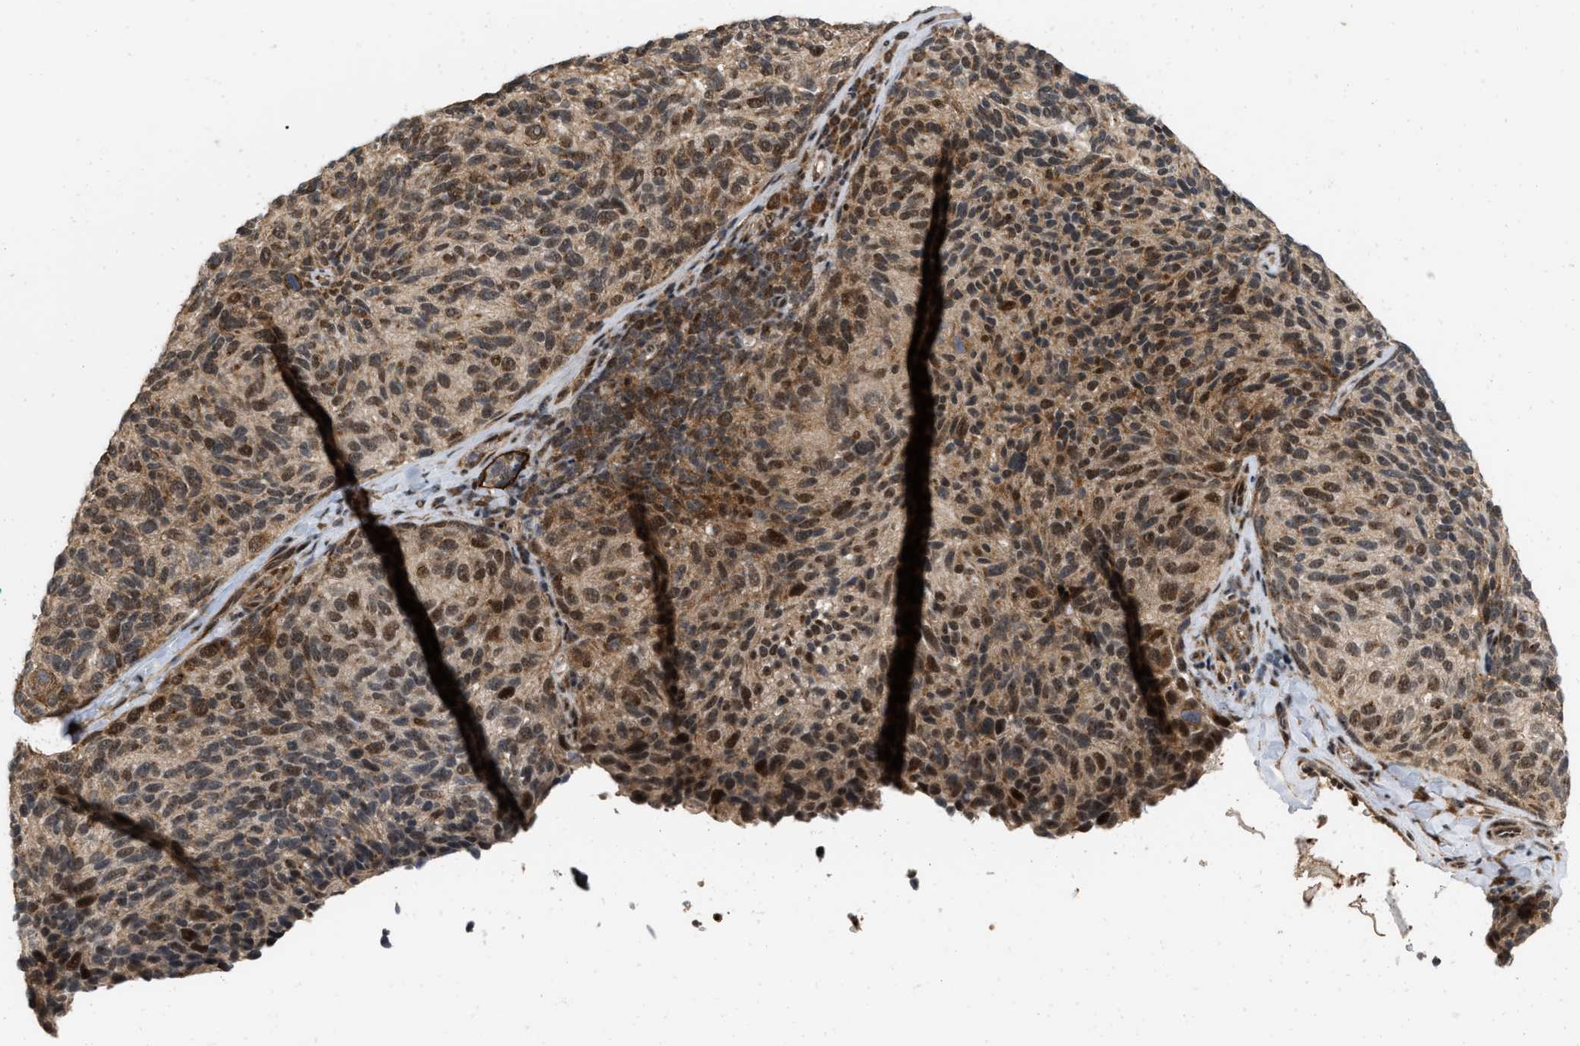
{"staining": {"intensity": "moderate", "quantity": ">75%", "location": "cytoplasmic/membranous,nuclear"}, "tissue": "melanoma", "cell_type": "Tumor cells", "image_type": "cancer", "snomed": [{"axis": "morphology", "description": "Malignant melanoma, NOS"}, {"axis": "topography", "description": "Skin"}], "caption": "Malignant melanoma tissue exhibits moderate cytoplasmic/membranous and nuclear staining in approximately >75% of tumor cells, visualized by immunohistochemistry. The staining is performed using DAB (3,3'-diaminobenzidine) brown chromogen to label protein expression. The nuclei are counter-stained blue using hematoxylin.", "gene": "ANKRD11", "patient": {"sex": "female", "age": 73}}